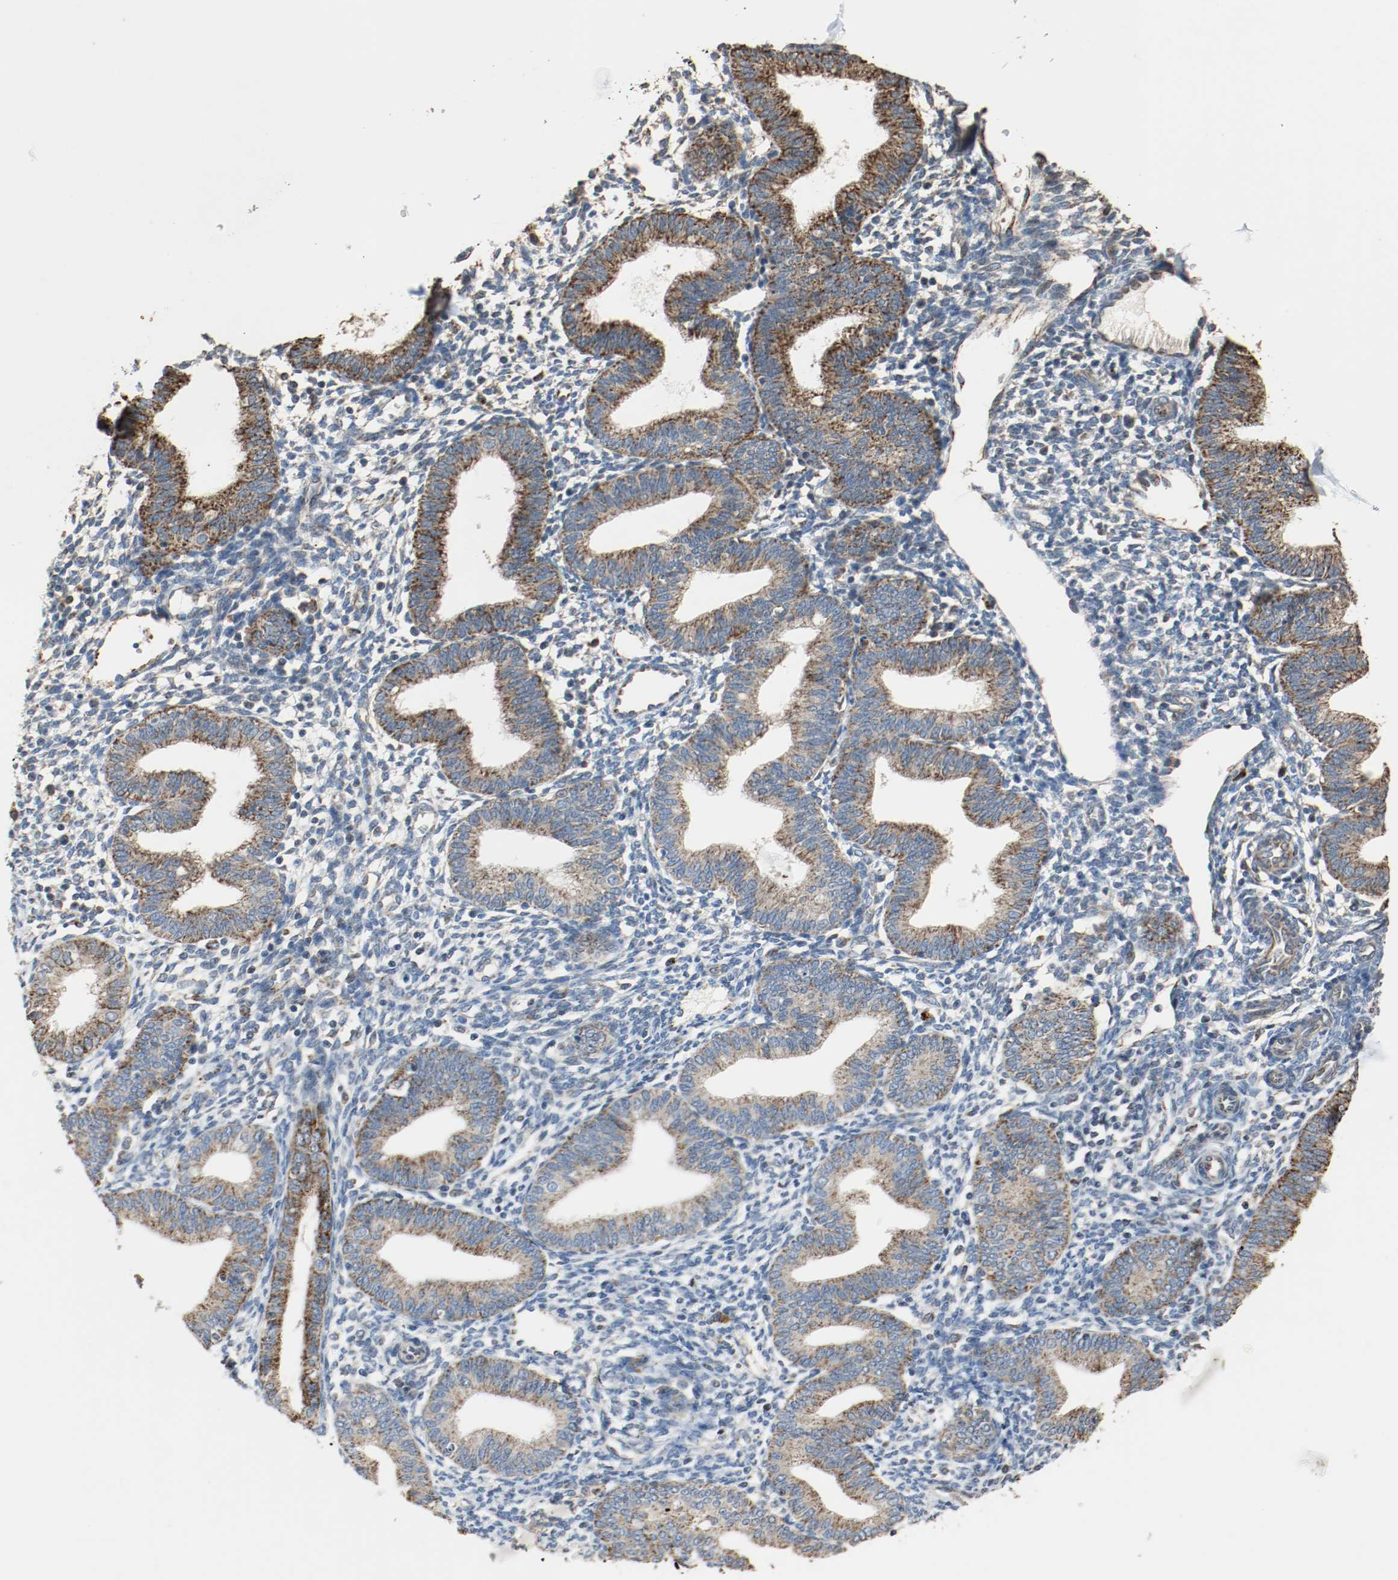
{"staining": {"intensity": "negative", "quantity": "none", "location": "none"}, "tissue": "endometrium", "cell_type": "Cells in endometrial stroma", "image_type": "normal", "snomed": [{"axis": "morphology", "description": "Normal tissue, NOS"}, {"axis": "topography", "description": "Endometrium"}], "caption": "Immunohistochemical staining of benign human endometrium shows no significant expression in cells in endometrial stroma.", "gene": "ALDH4A1", "patient": {"sex": "female", "age": 61}}